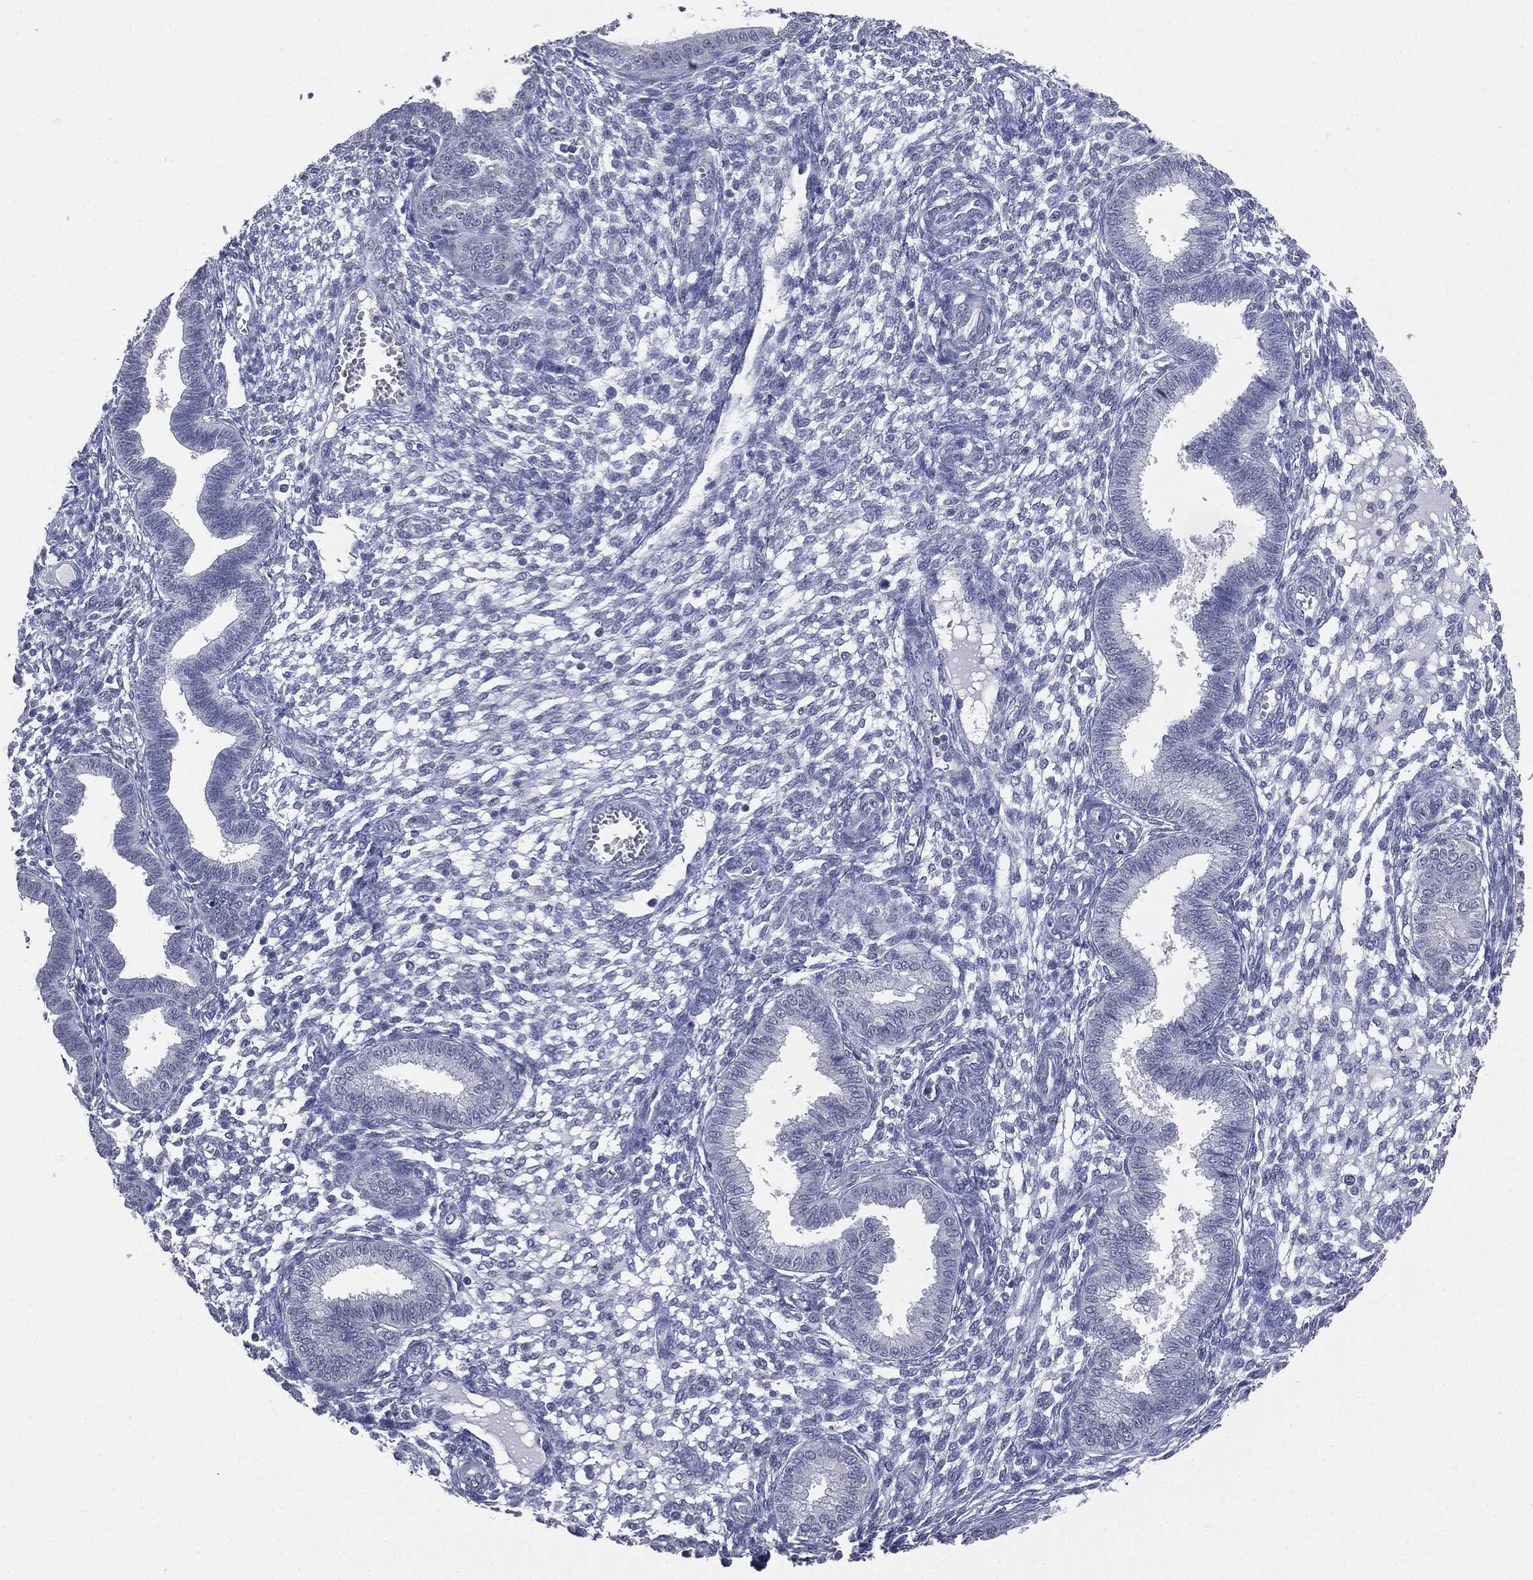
{"staining": {"intensity": "negative", "quantity": "none", "location": "none"}, "tissue": "endometrium", "cell_type": "Cells in endometrial stroma", "image_type": "normal", "snomed": [{"axis": "morphology", "description": "Normal tissue, NOS"}, {"axis": "topography", "description": "Endometrium"}], "caption": "High power microscopy image of an immunohistochemistry photomicrograph of benign endometrium, revealing no significant expression in cells in endometrial stroma.", "gene": "SLC2A2", "patient": {"sex": "female", "age": 43}}